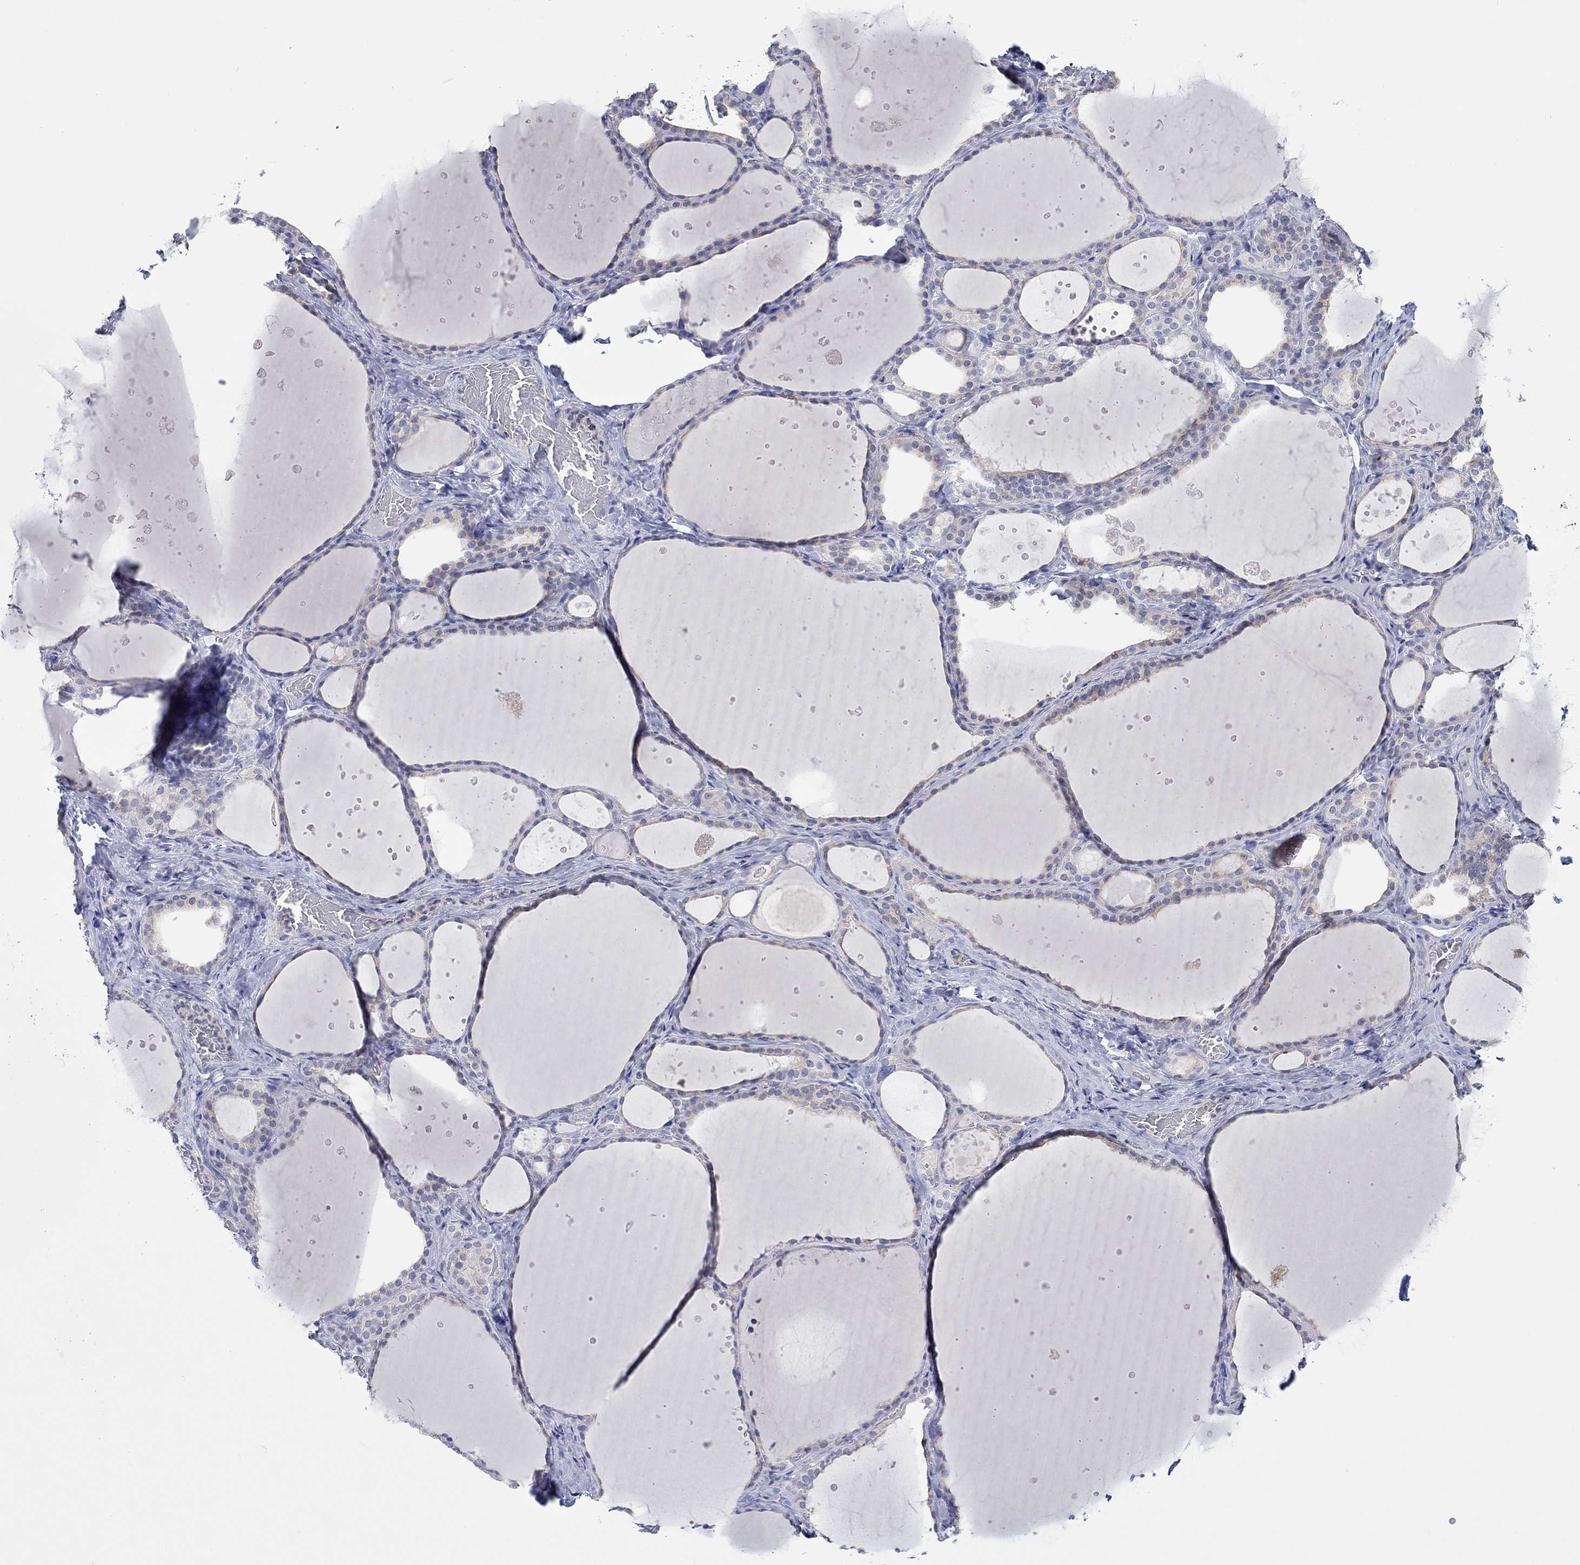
{"staining": {"intensity": "negative", "quantity": "none", "location": "none"}, "tissue": "thyroid gland", "cell_type": "Glandular cells", "image_type": "normal", "snomed": [{"axis": "morphology", "description": "Normal tissue, NOS"}, {"axis": "topography", "description": "Thyroid gland"}], "caption": "A photomicrograph of thyroid gland stained for a protein demonstrates no brown staining in glandular cells. Brightfield microscopy of IHC stained with DAB (3,3'-diaminobenzidine) (brown) and hematoxylin (blue), captured at high magnification.", "gene": "PPIL6", "patient": {"sex": "male", "age": 63}}